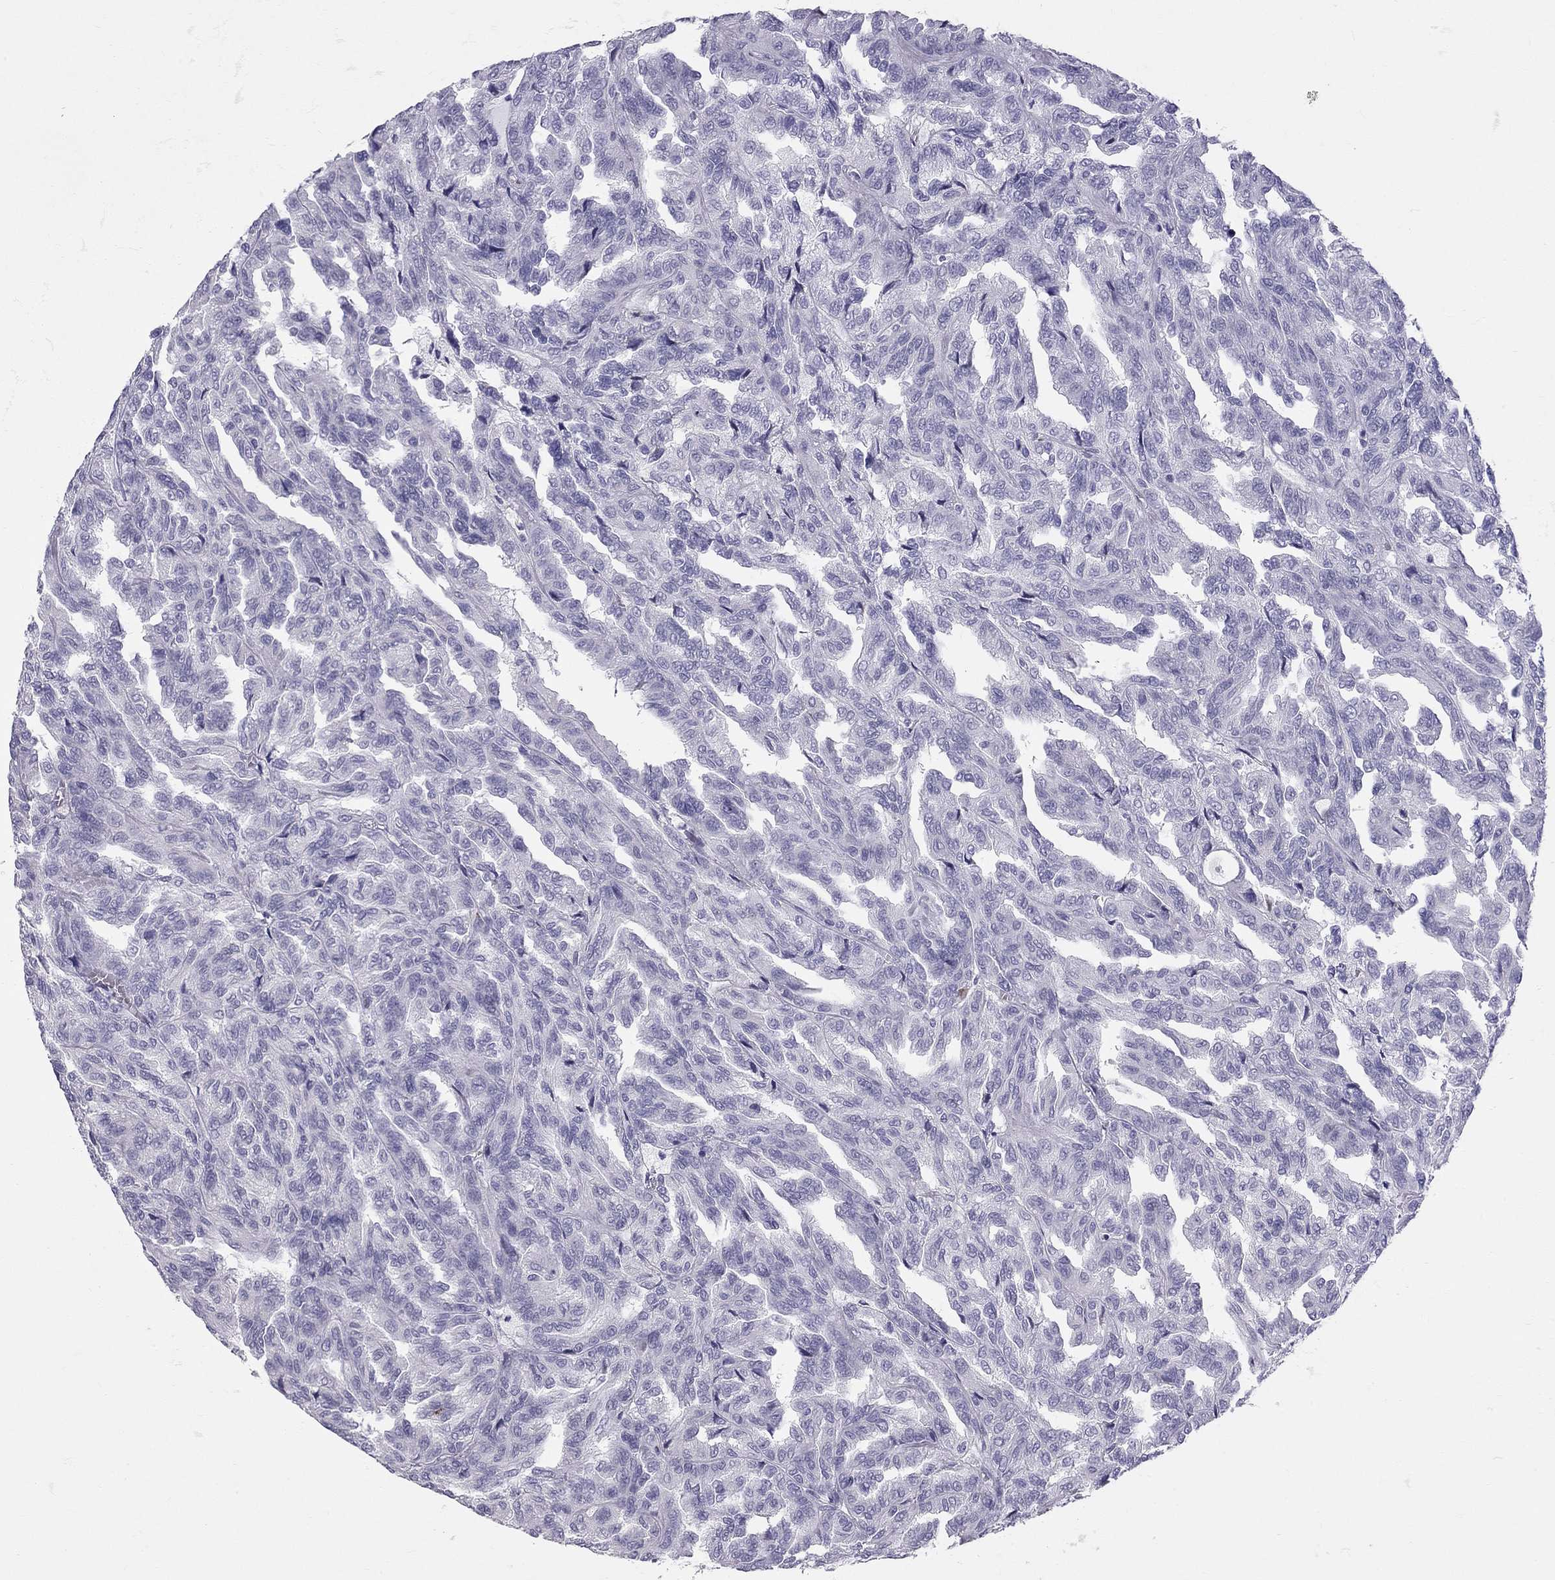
{"staining": {"intensity": "negative", "quantity": "none", "location": "none"}, "tissue": "renal cancer", "cell_type": "Tumor cells", "image_type": "cancer", "snomed": [{"axis": "morphology", "description": "Adenocarcinoma, NOS"}, {"axis": "topography", "description": "Kidney"}], "caption": "High power microscopy photomicrograph of an IHC histopathology image of renal cancer, revealing no significant staining in tumor cells.", "gene": "TRPM3", "patient": {"sex": "male", "age": 79}}